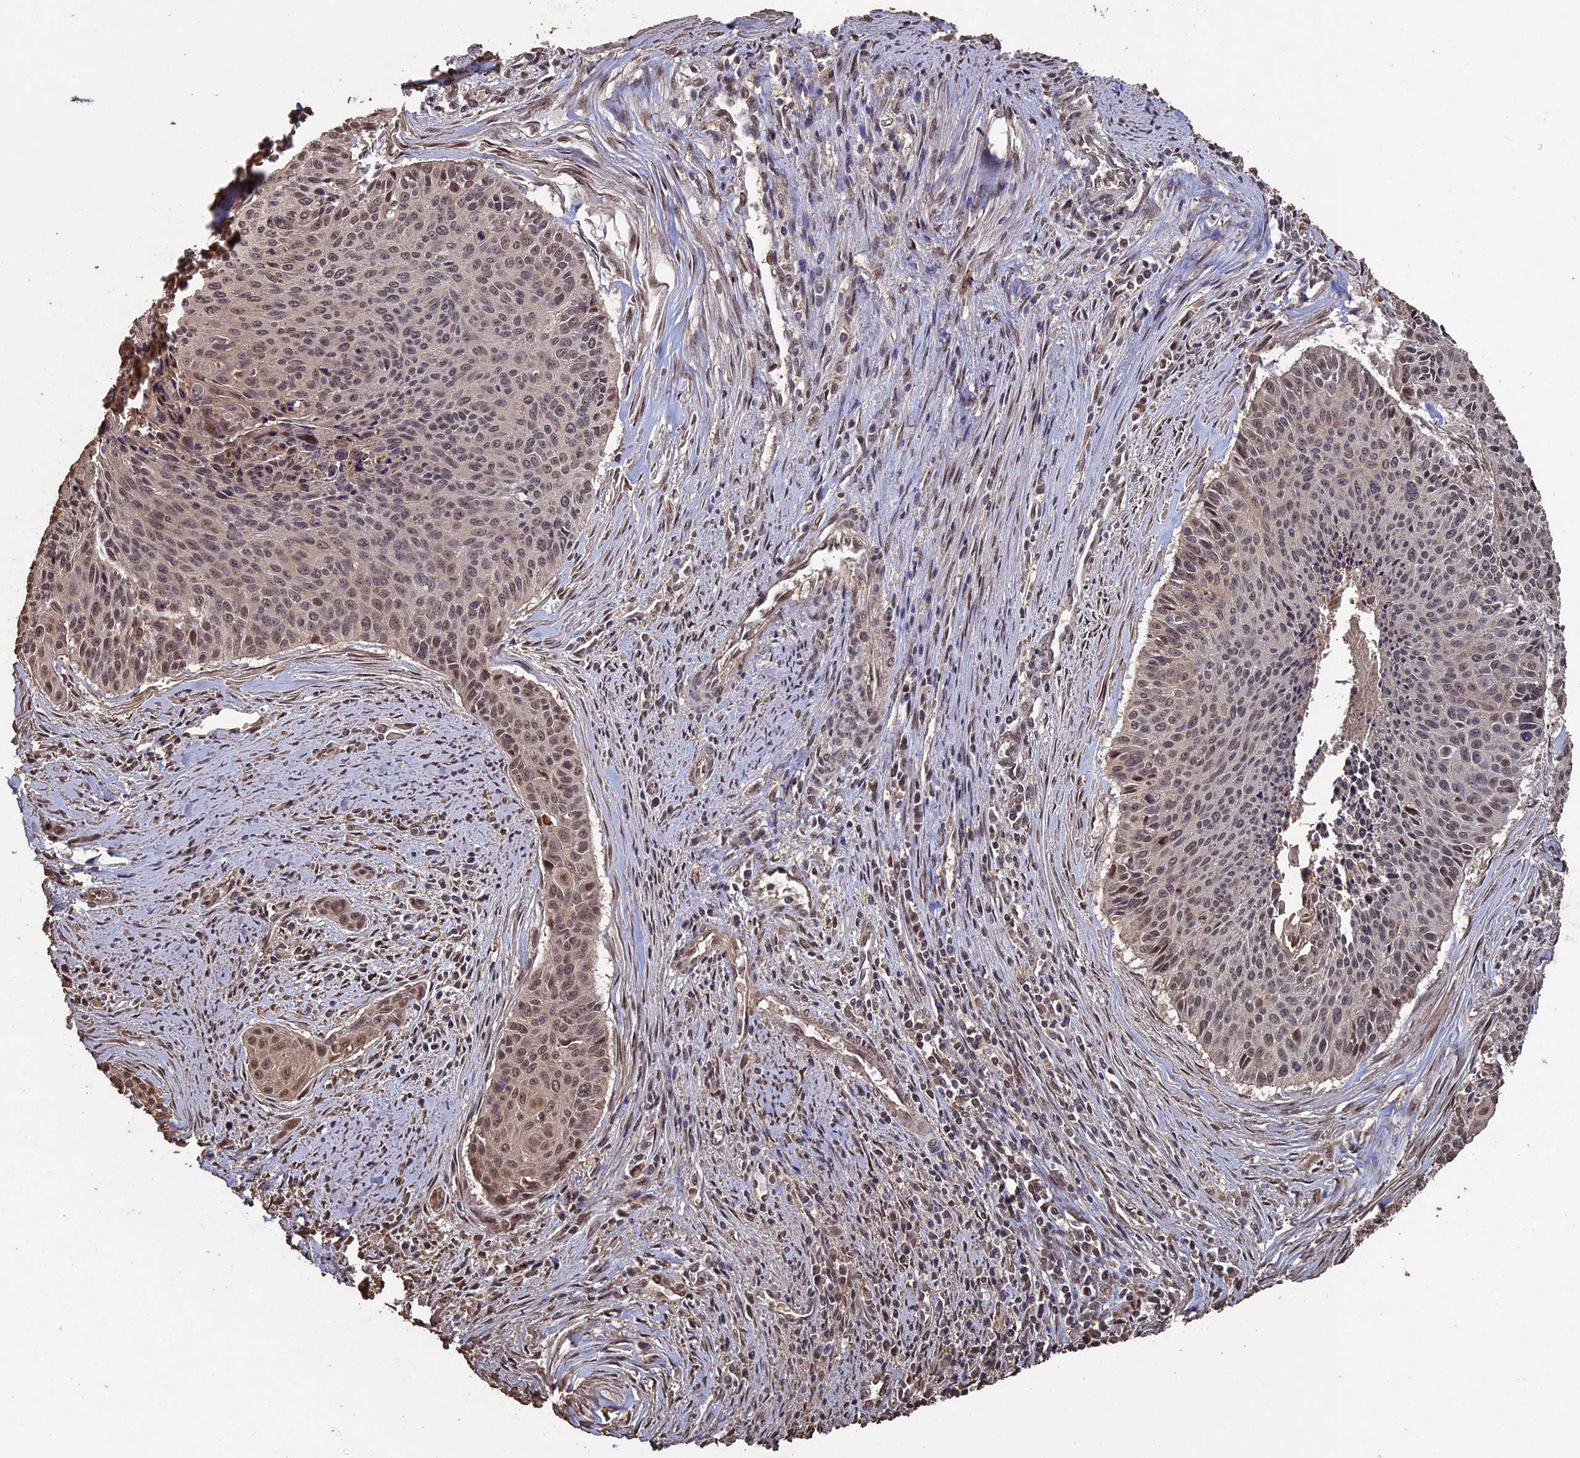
{"staining": {"intensity": "weak", "quantity": "25%-75%", "location": "nuclear"}, "tissue": "cervical cancer", "cell_type": "Tumor cells", "image_type": "cancer", "snomed": [{"axis": "morphology", "description": "Squamous cell carcinoma, NOS"}, {"axis": "topography", "description": "Cervix"}], "caption": "An image of human squamous cell carcinoma (cervical) stained for a protein reveals weak nuclear brown staining in tumor cells.", "gene": "HUNK", "patient": {"sex": "female", "age": 55}}